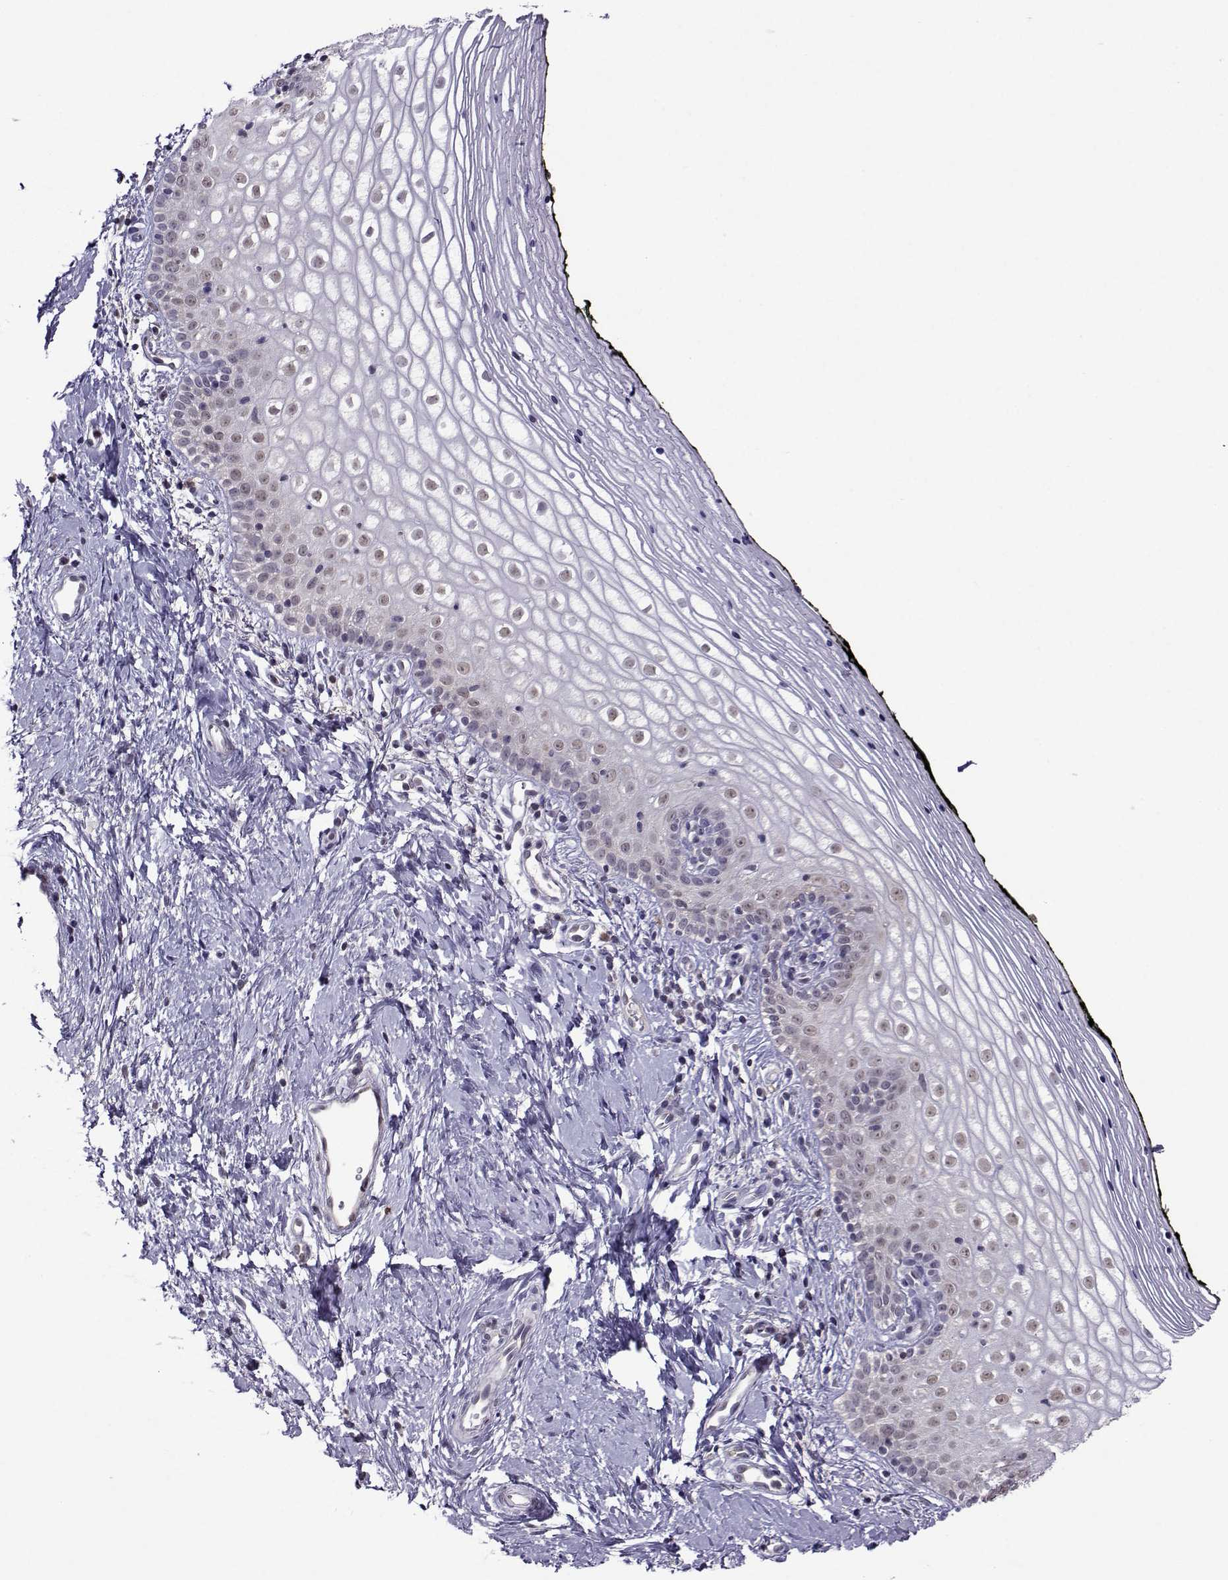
{"staining": {"intensity": "weak", "quantity": "25%-75%", "location": "cytoplasmic/membranous,nuclear"}, "tissue": "vagina", "cell_type": "Squamous epithelial cells", "image_type": "normal", "snomed": [{"axis": "morphology", "description": "Normal tissue, NOS"}, {"axis": "topography", "description": "Vagina"}], "caption": "Unremarkable vagina shows weak cytoplasmic/membranous,nuclear expression in about 25%-75% of squamous epithelial cells The staining is performed using DAB brown chromogen to label protein expression. The nuclei are counter-stained blue using hematoxylin..", "gene": "DDX20", "patient": {"sex": "female", "age": 47}}